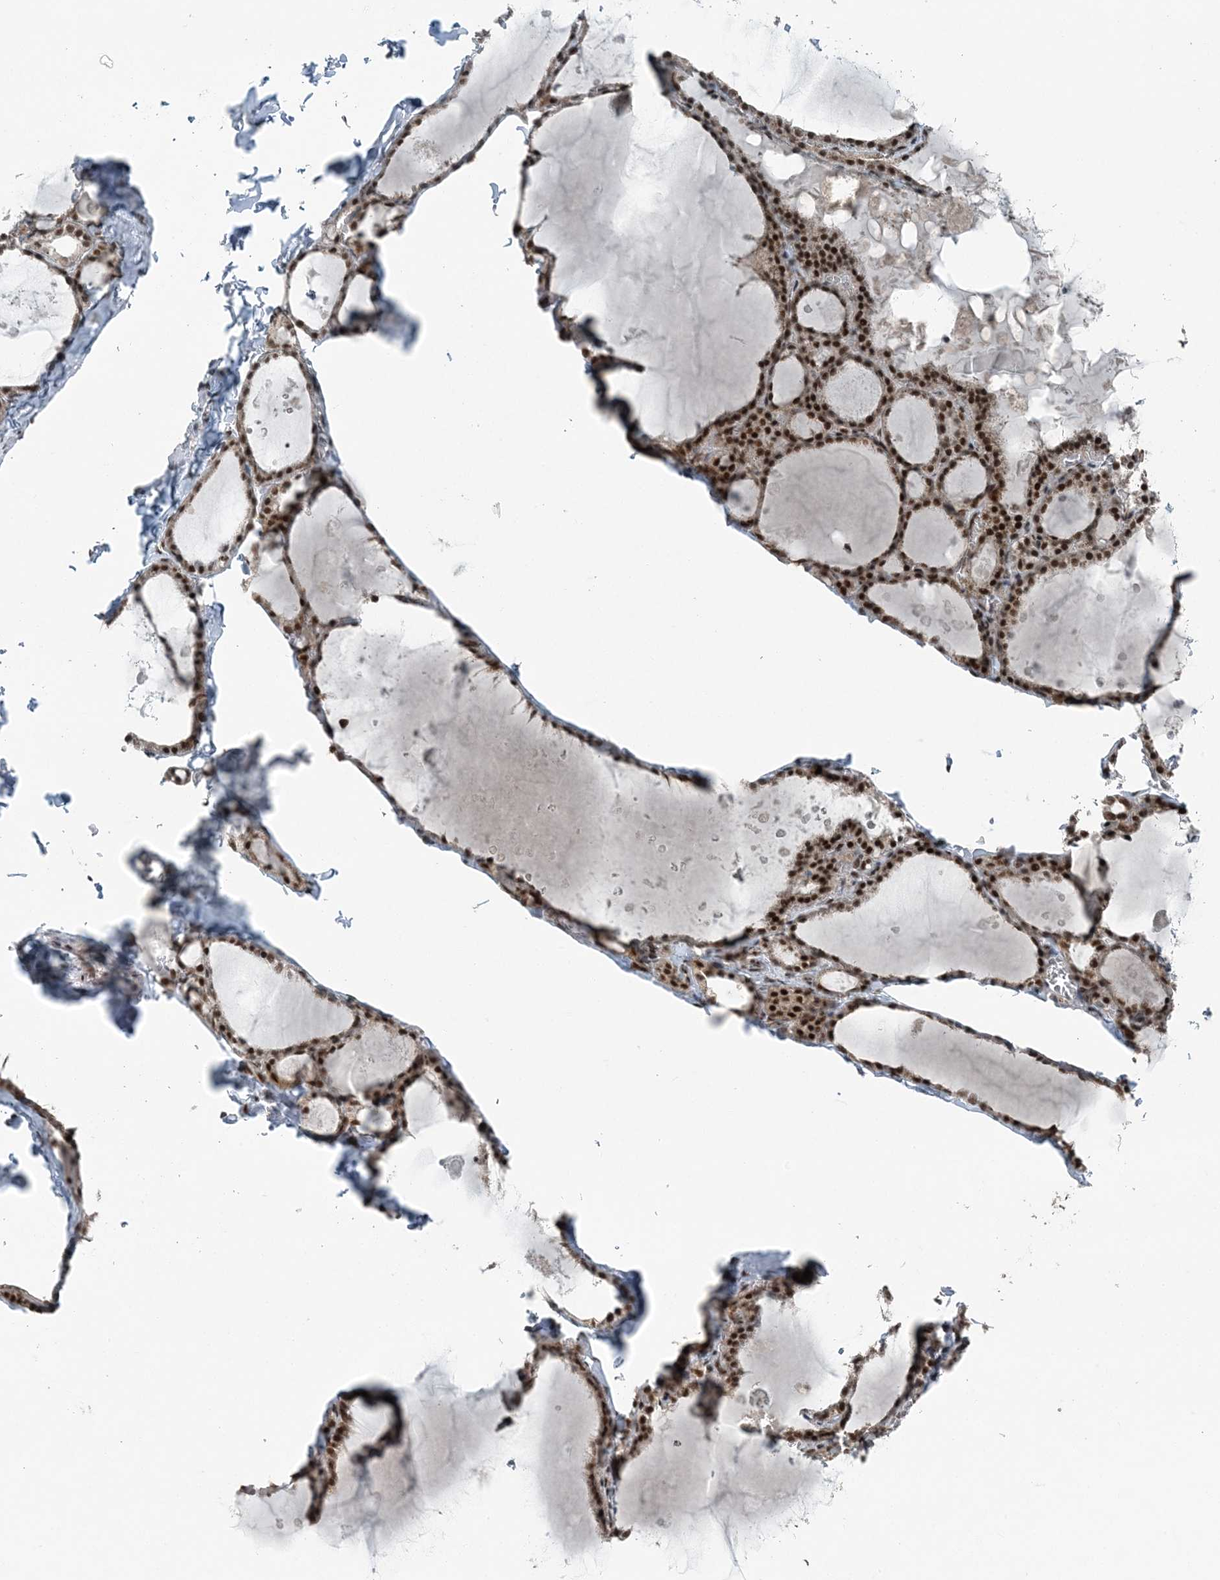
{"staining": {"intensity": "strong", "quantity": ">75%", "location": "nuclear"}, "tissue": "thyroid gland", "cell_type": "Glandular cells", "image_type": "normal", "snomed": [{"axis": "morphology", "description": "Normal tissue, NOS"}, {"axis": "topography", "description": "Thyroid gland"}], "caption": "IHC staining of unremarkable thyroid gland, which exhibits high levels of strong nuclear positivity in approximately >75% of glandular cells indicating strong nuclear protein expression. The staining was performed using DAB (3,3'-diaminobenzidine) (brown) for protein detection and nuclei were counterstained in hematoxylin (blue).", "gene": "YTHDC1", "patient": {"sex": "male", "age": 56}}